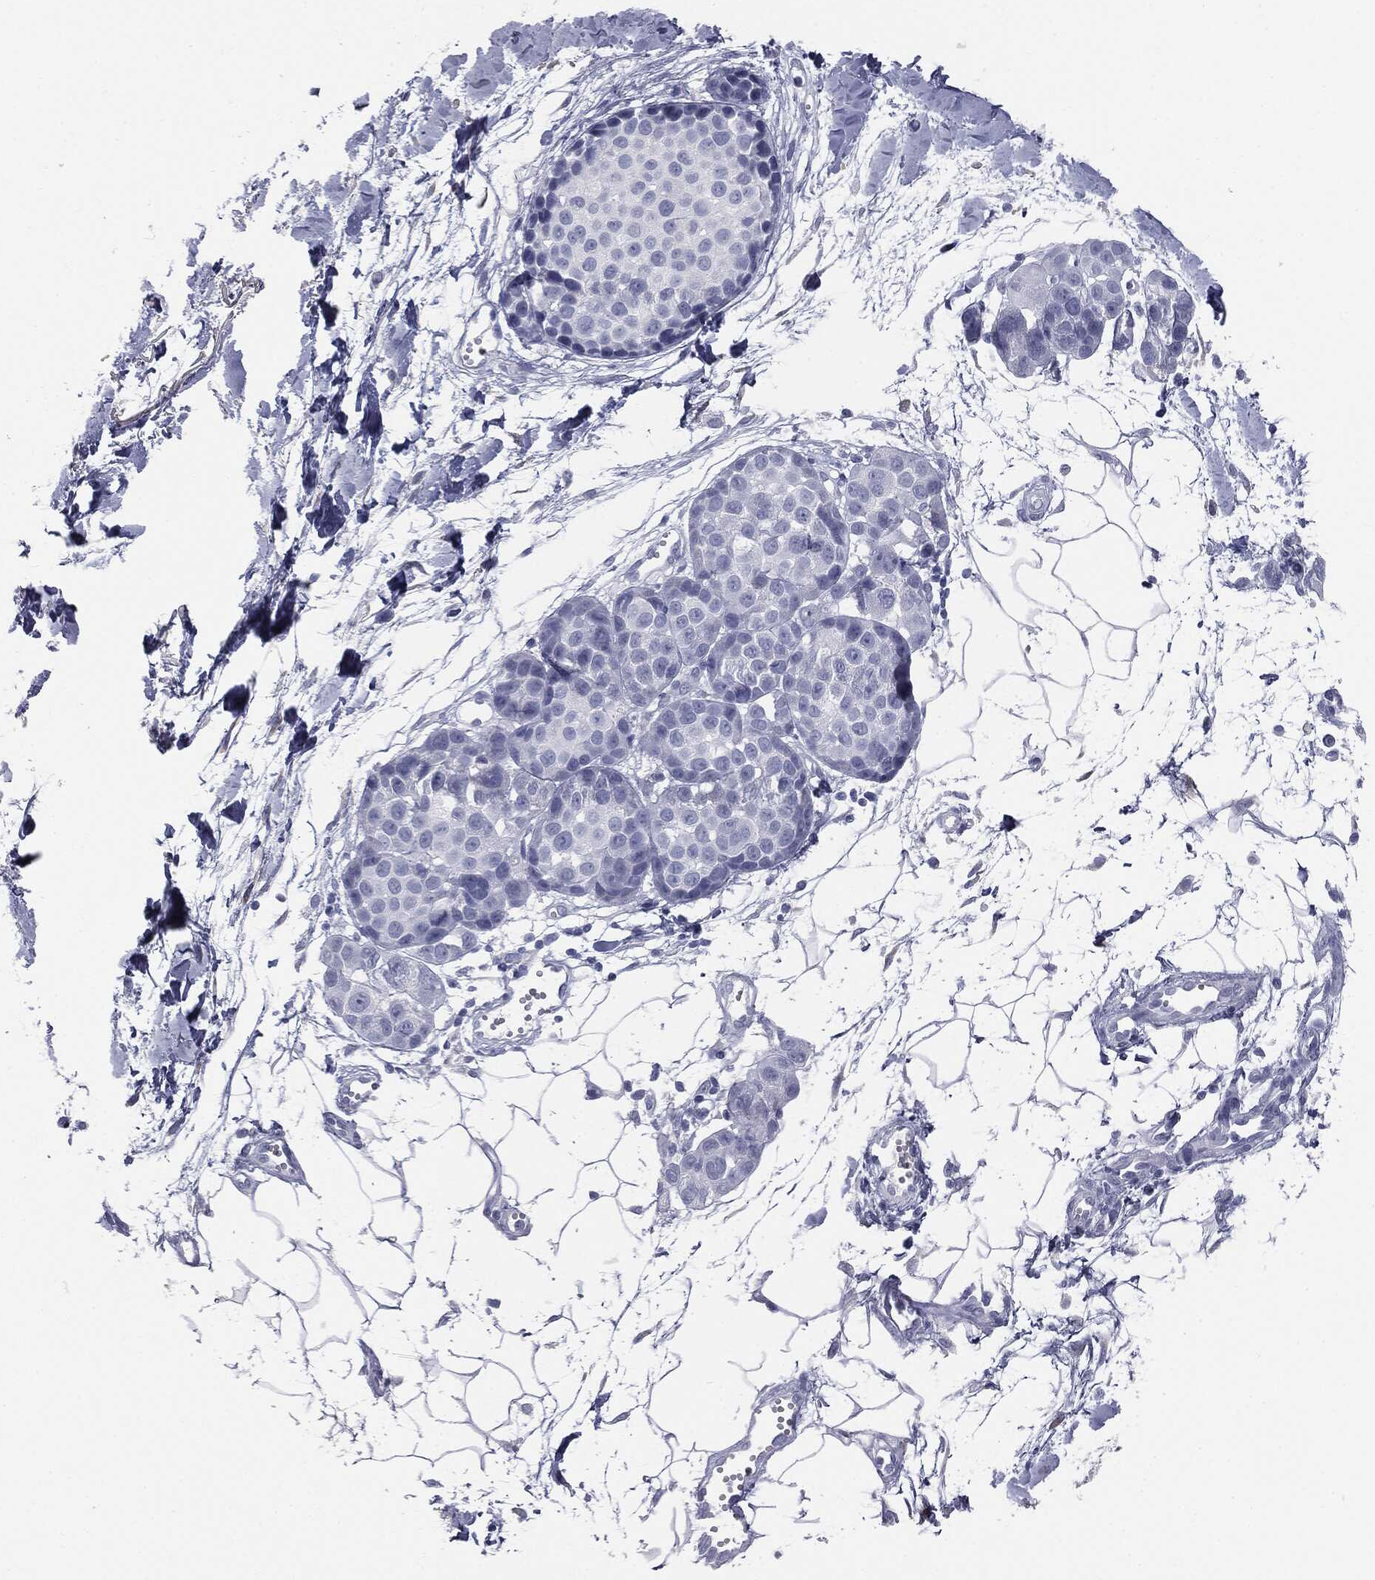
{"staining": {"intensity": "negative", "quantity": "none", "location": "none"}, "tissue": "melanoma", "cell_type": "Tumor cells", "image_type": "cancer", "snomed": [{"axis": "morphology", "description": "Malignant melanoma, NOS"}, {"axis": "topography", "description": "Skin"}], "caption": "The image displays no significant staining in tumor cells of malignant melanoma.", "gene": "MUC5AC", "patient": {"sex": "female", "age": 86}}